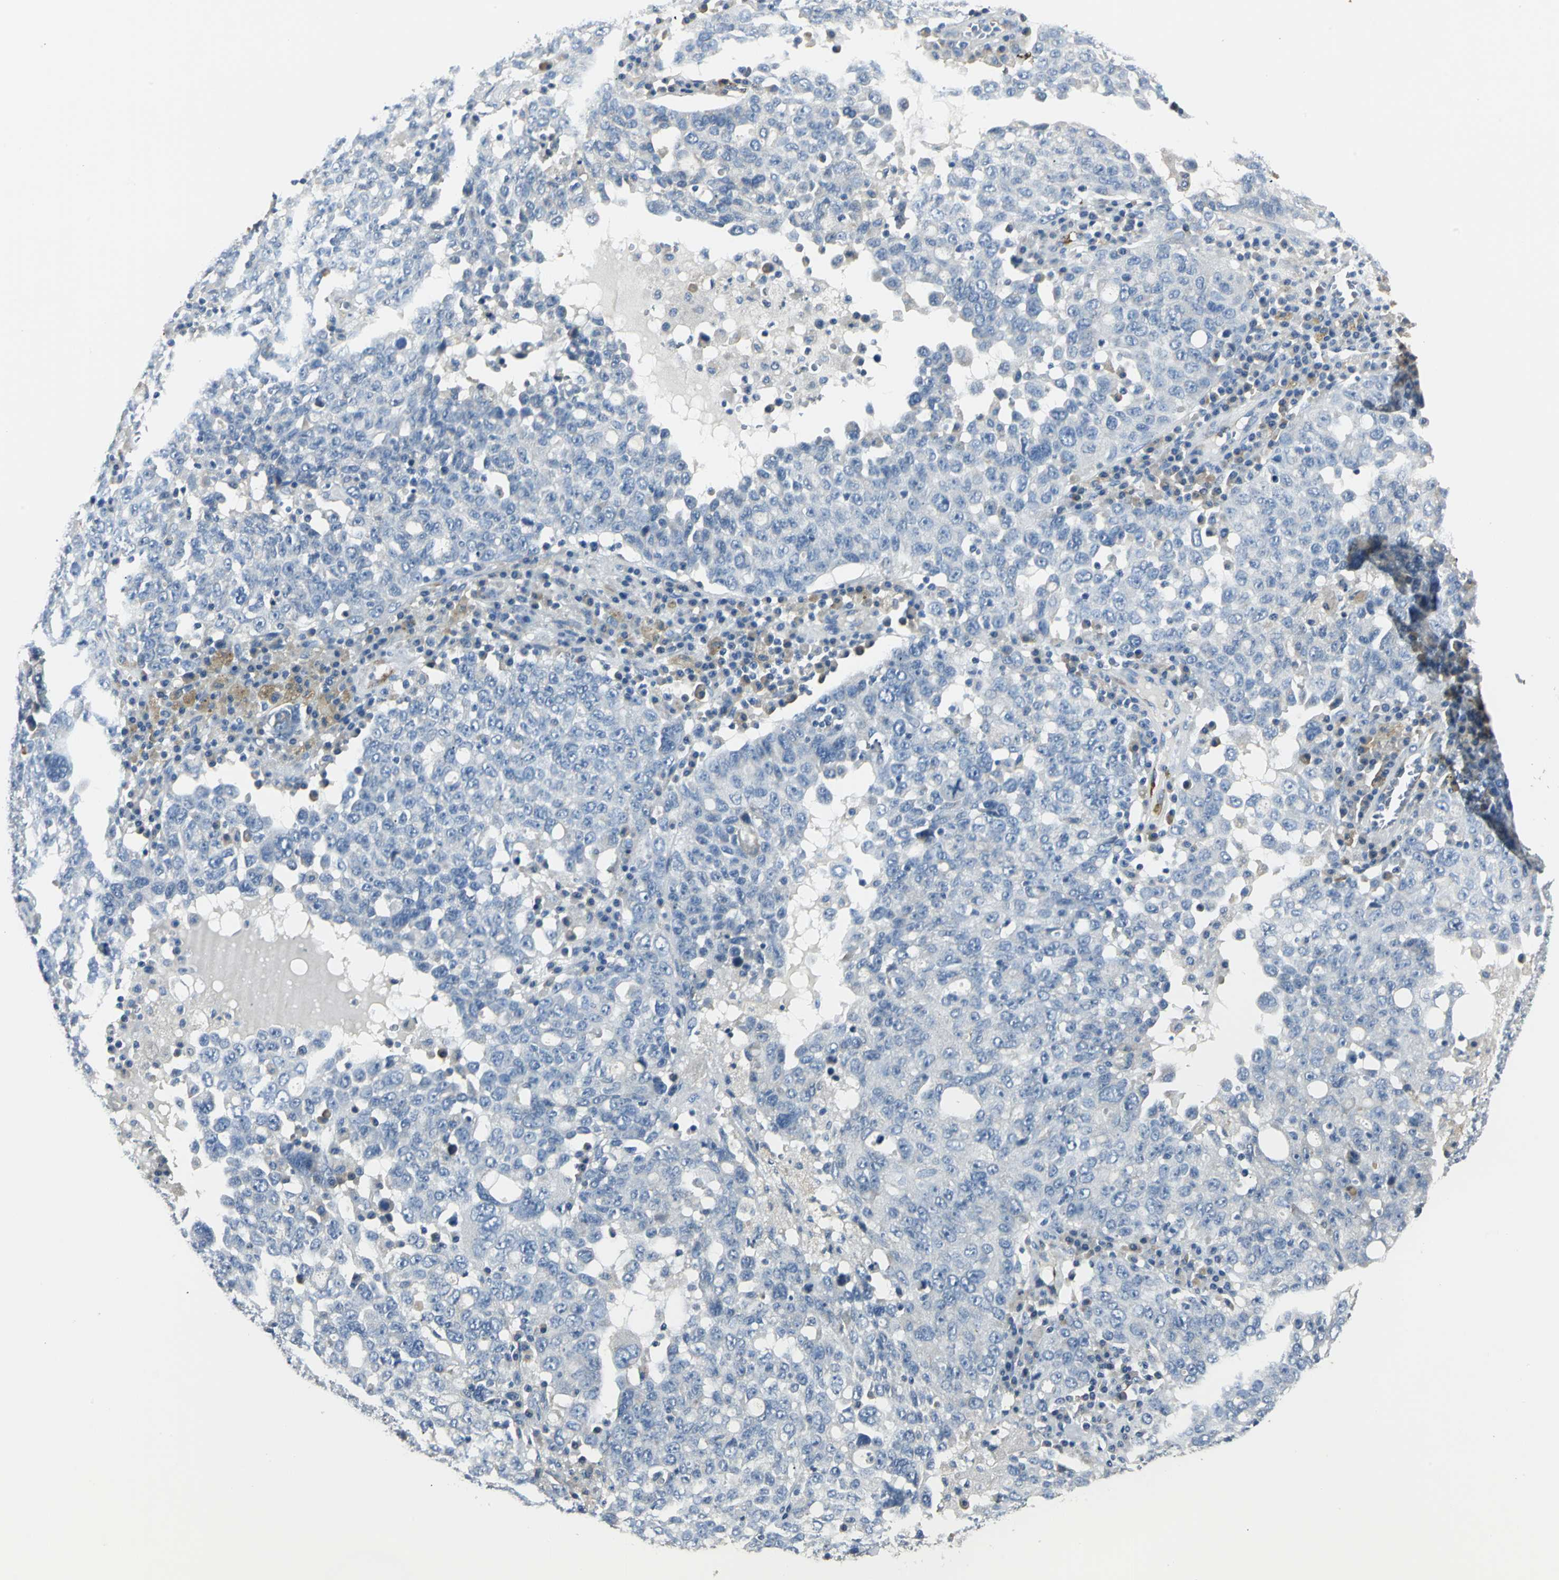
{"staining": {"intensity": "weak", "quantity": "<25%", "location": "cytoplasmic/membranous"}, "tissue": "ovarian cancer", "cell_type": "Tumor cells", "image_type": "cancer", "snomed": [{"axis": "morphology", "description": "Carcinoma, endometroid"}, {"axis": "topography", "description": "Ovary"}], "caption": "Human endometroid carcinoma (ovarian) stained for a protein using immunohistochemistry exhibits no expression in tumor cells.", "gene": "B3GNT2", "patient": {"sex": "female", "age": 62}}